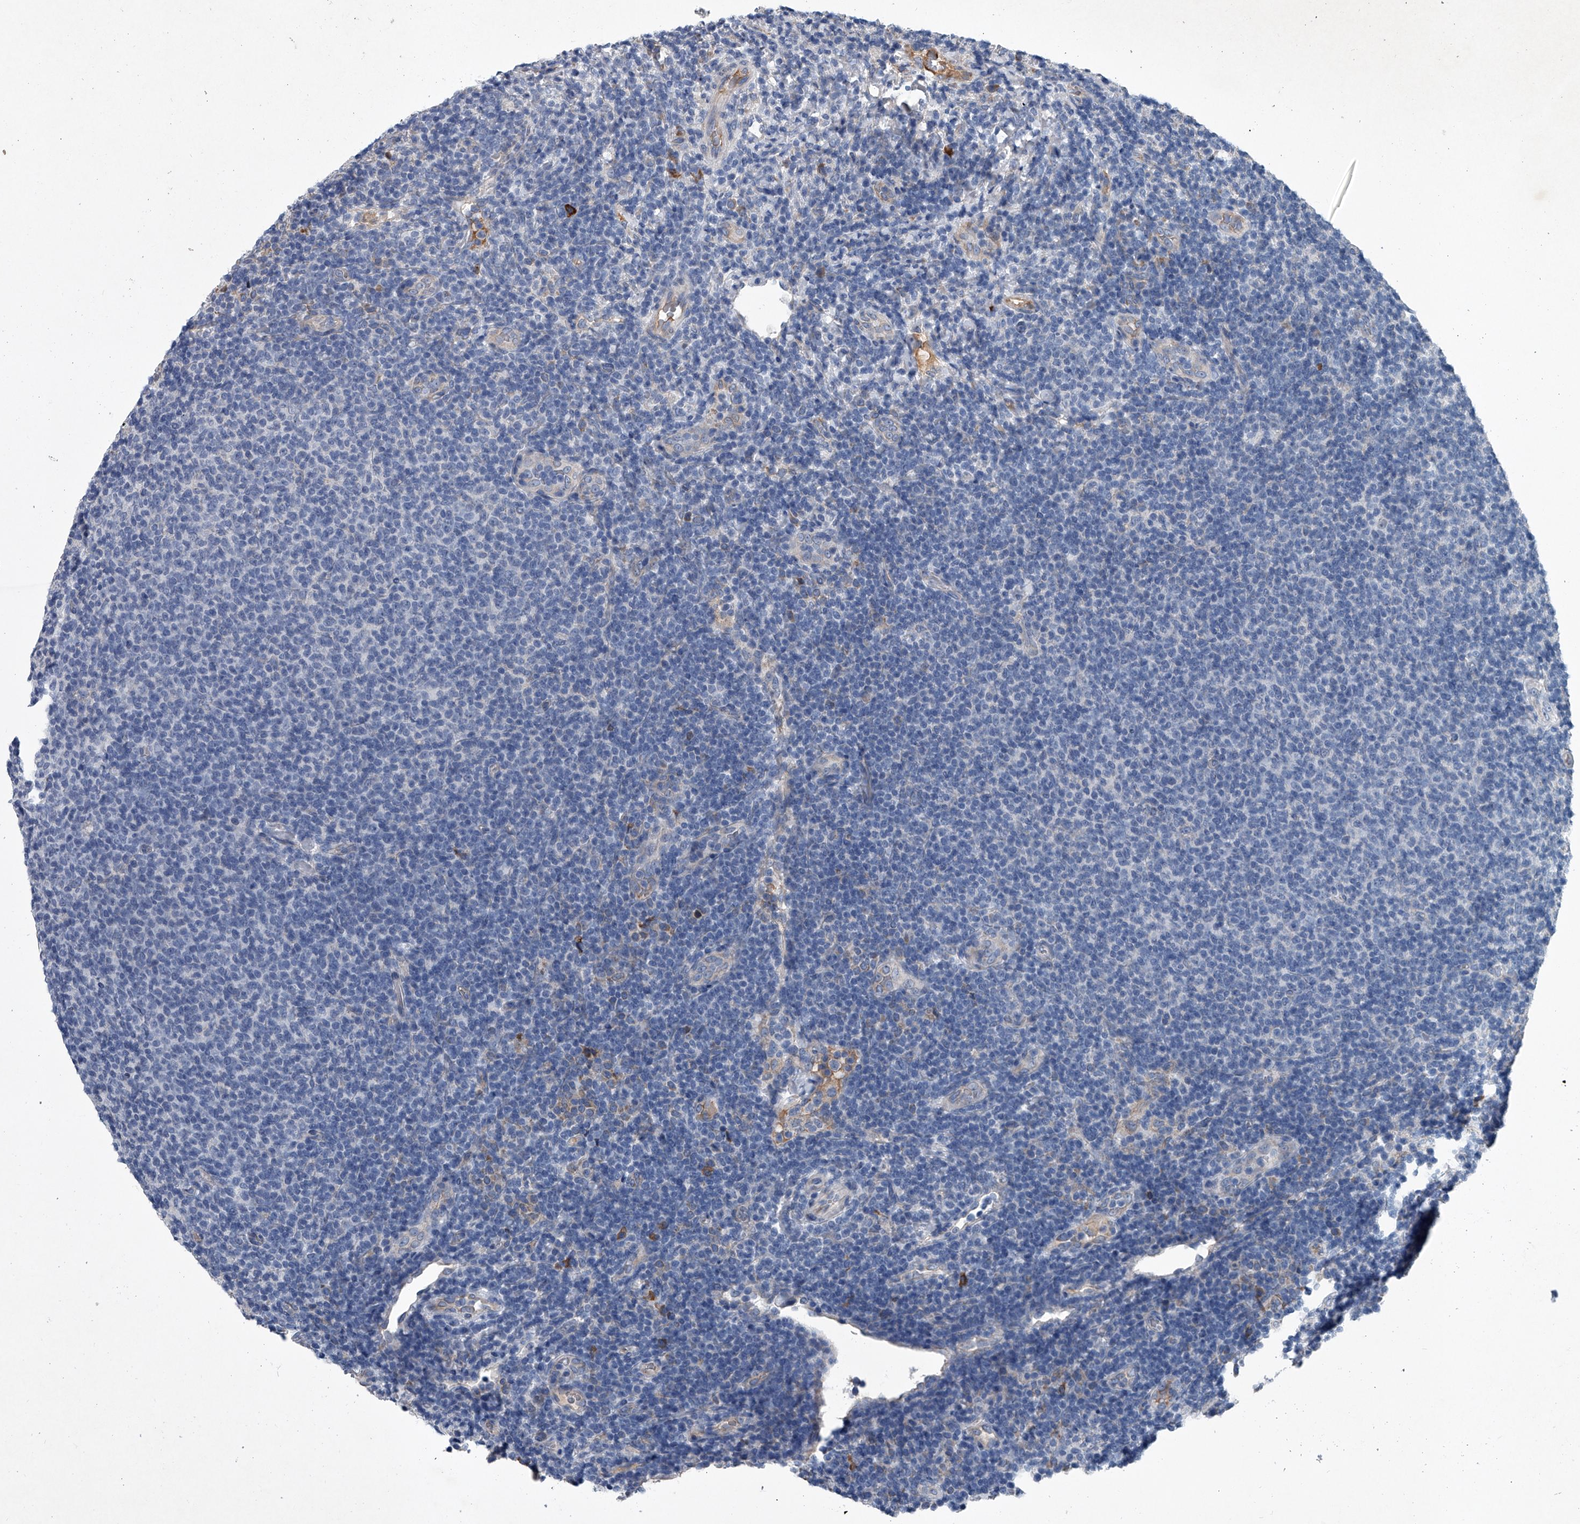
{"staining": {"intensity": "negative", "quantity": "none", "location": "none"}, "tissue": "lymphoma", "cell_type": "Tumor cells", "image_type": "cancer", "snomed": [{"axis": "morphology", "description": "Malignant lymphoma, non-Hodgkin's type, Low grade"}, {"axis": "topography", "description": "Lymph node"}], "caption": "The photomicrograph shows no significant positivity in tumor cells of lymphoma.", "gene": "ABCG1", "patient": {"sex": "male", "age": 66}}